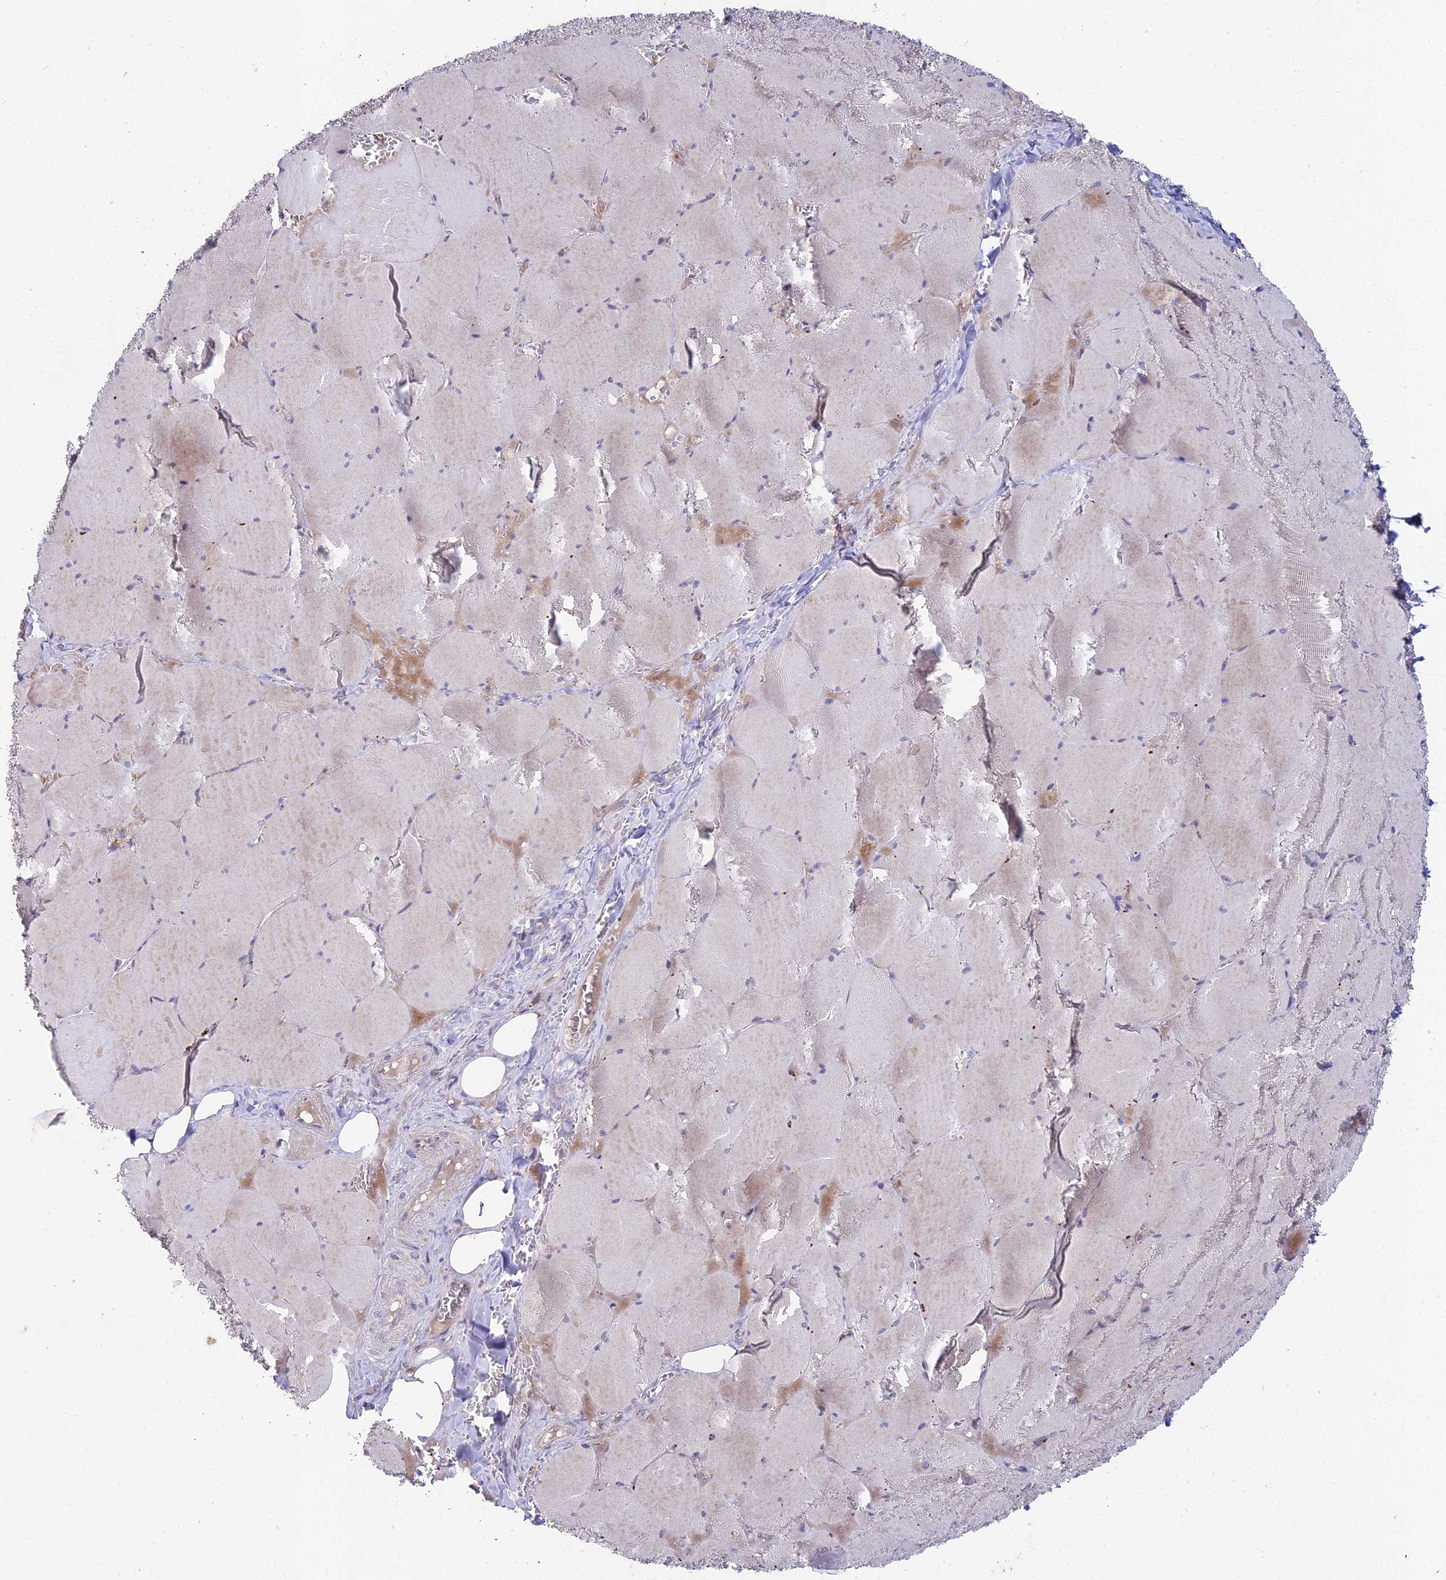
{"staining": {"intensity": "weak", "quantity": "25%-75%", "location": "cytoplasmic/membranous"}, "tissue": "skeletal muscle", "cell_type": "Myocytes", "image_type": "normal", "snomed": [{"axis": "morphology", "description": "Normal tissue, NOS"}, {"axis": "topography", "description": "Skeletal muscle"}, {"axis": "topography", "description": "Head-Neck"}], "caption": "This micrograph shows immunohistochemistry staining of benign skeletal muscle, with low weak cytoplasmic/membranous positivity in about 25%-75% of myocytes.", "gene": "WDR43", "patient": {"sex": "male", "age": 66}}